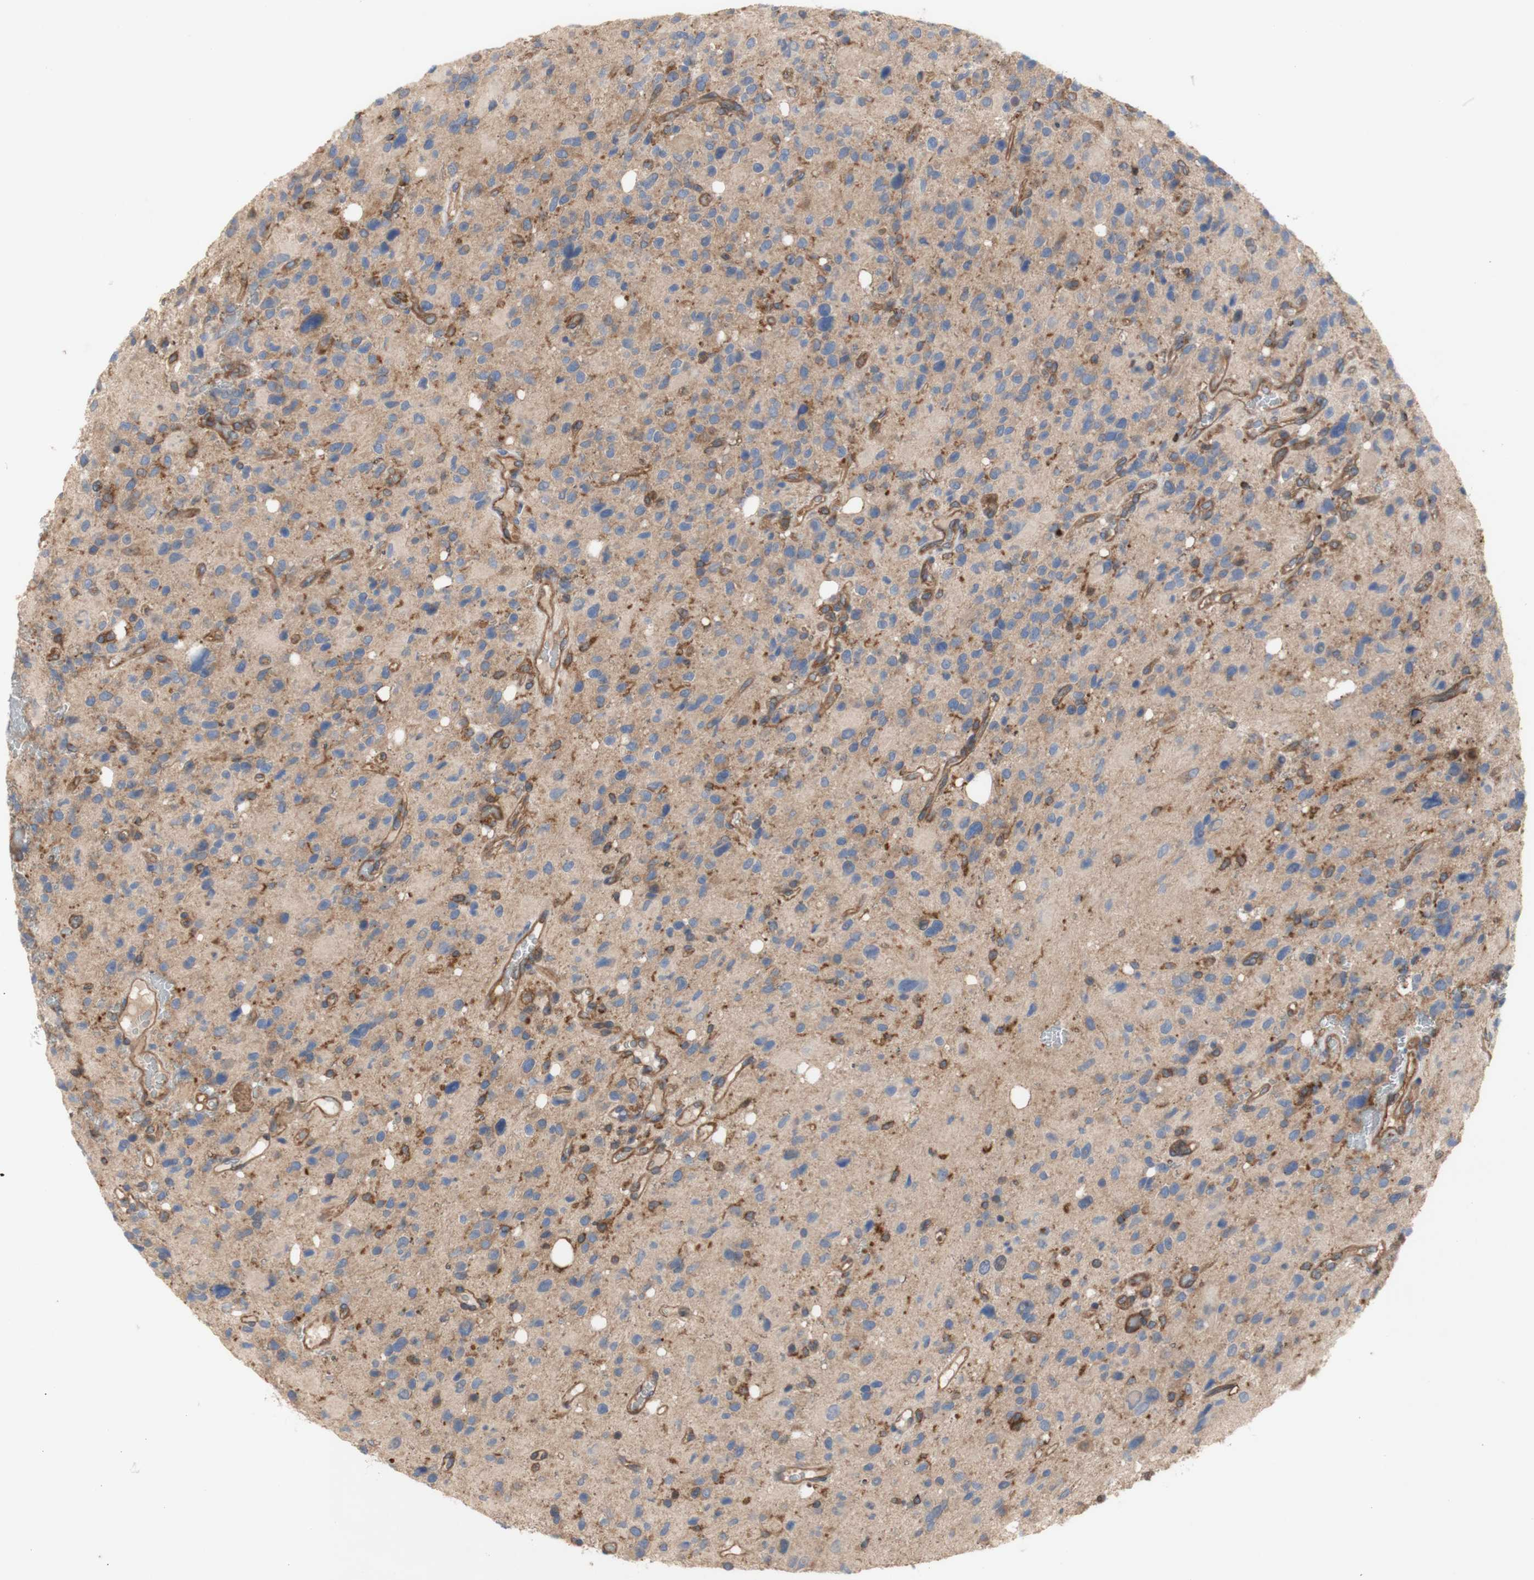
{"staining": {"intensity": "moderate", "quantity": ">75%", "location": "cytoplasmic/membranous"}, "tissue": "glioma", "cell_type": "Tumor cells", "image_type": "cancer", "snomed": [{"axis": "morphology", "description": "Glioma, malignant, High grade"}, {"axis": "topography", "description": "Brain"}], "caption": "Immunohistochemical staining of glioma demonstrates medium levels of moderate cytoplasmic/membranous protein expression in approximately >75% of tumor cells.", "gene": "IKBKG", "patient": {"sex": "male", "age": 48}}